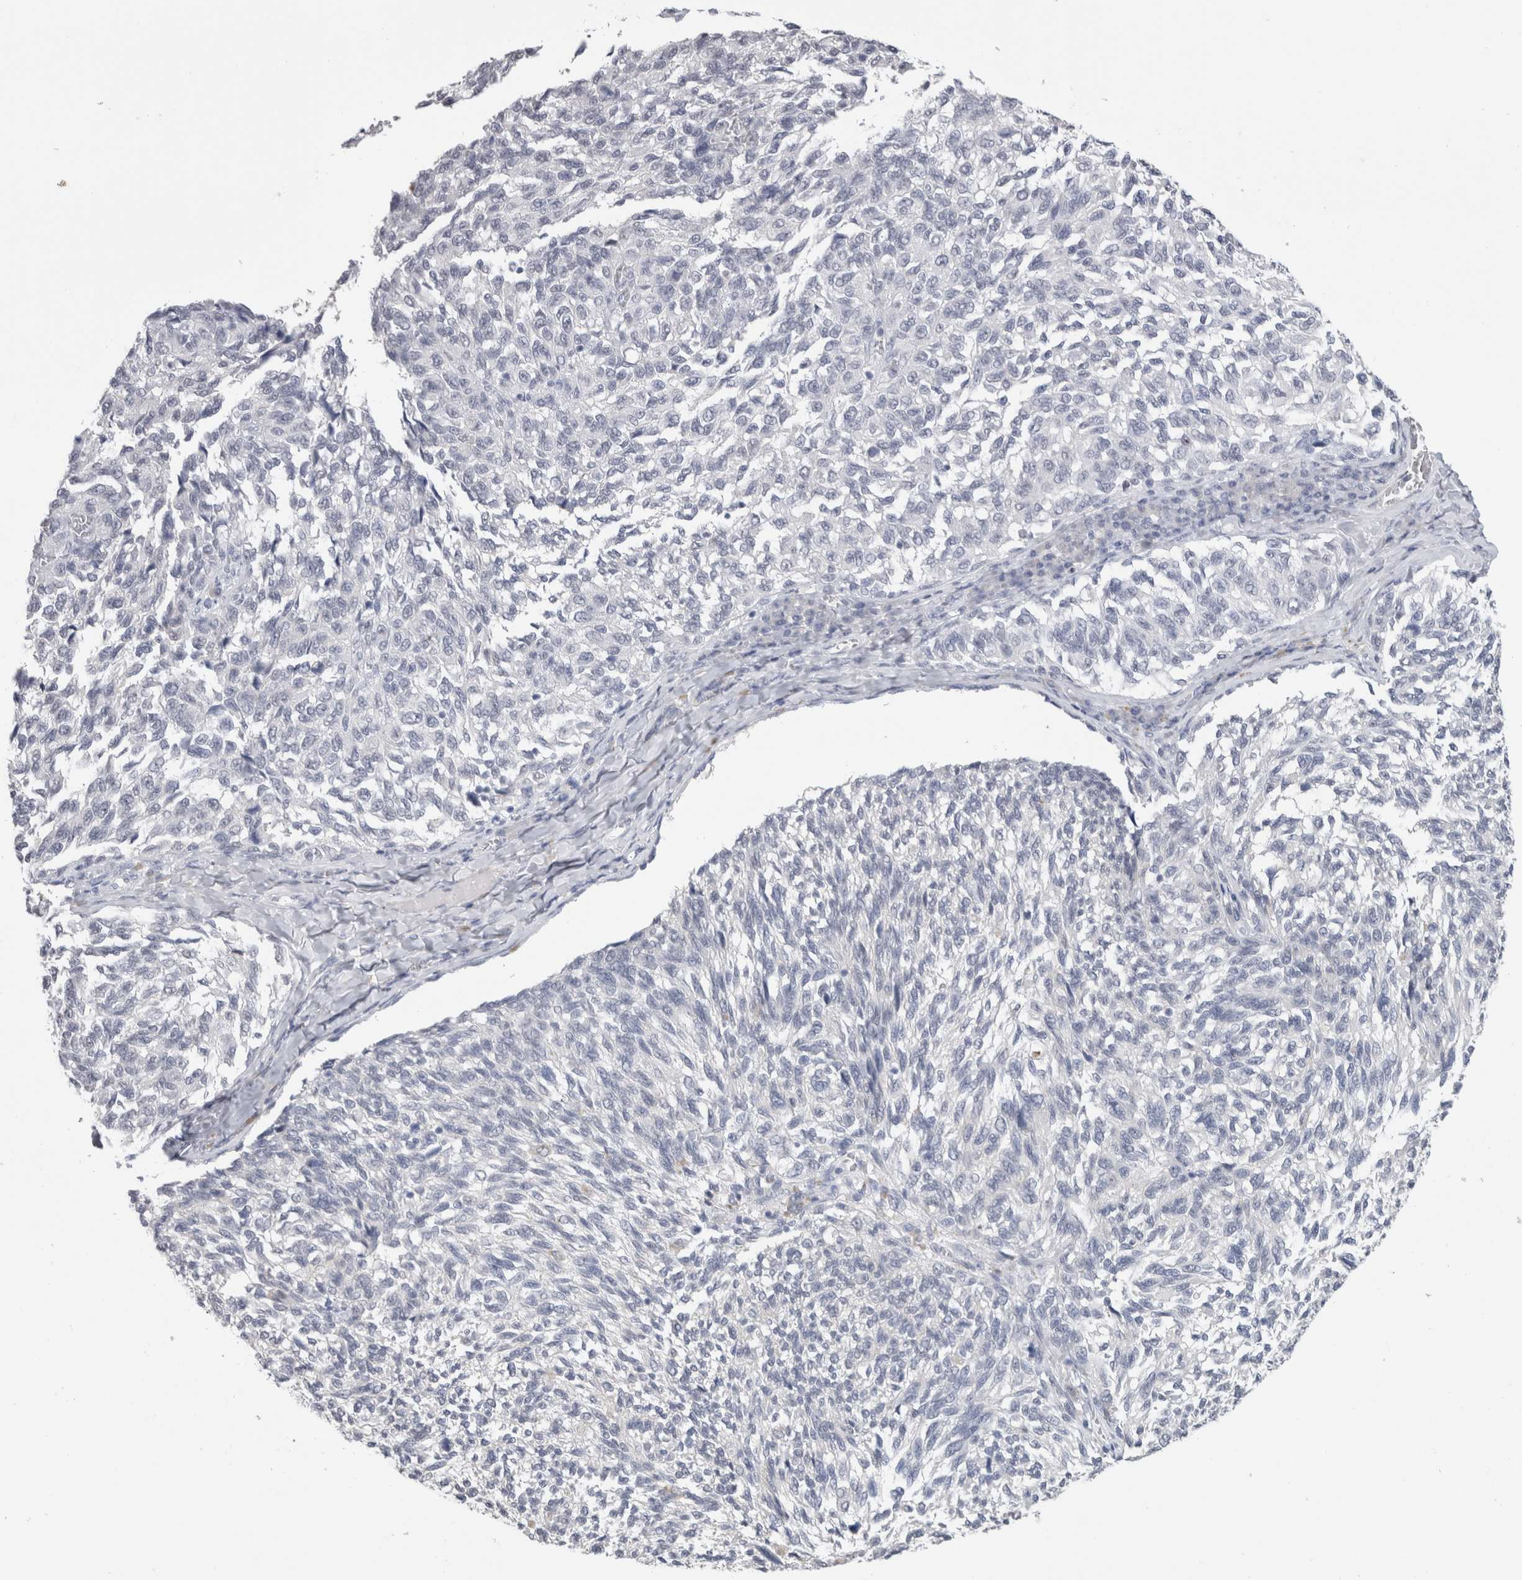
{"staining": {"intensity": "negative", "quantity": "none", "location": "none"}, "tissue": "melanoma", "cell_type": "Tumor cells", "image_type": "cancer", "snomed": [{"axis": "morphology", "description": "Malignant melanoma, NOS"}, {"axis": "topography", "description": "Skin"}], "caption": "DAB (3,3'-diaminobenzidine) immunohistochemical staining of human malignant melanoma shows no significant staining in tumor cells.", "gene": "CADM3", "patient": {"sex": "female", "age": 73}}